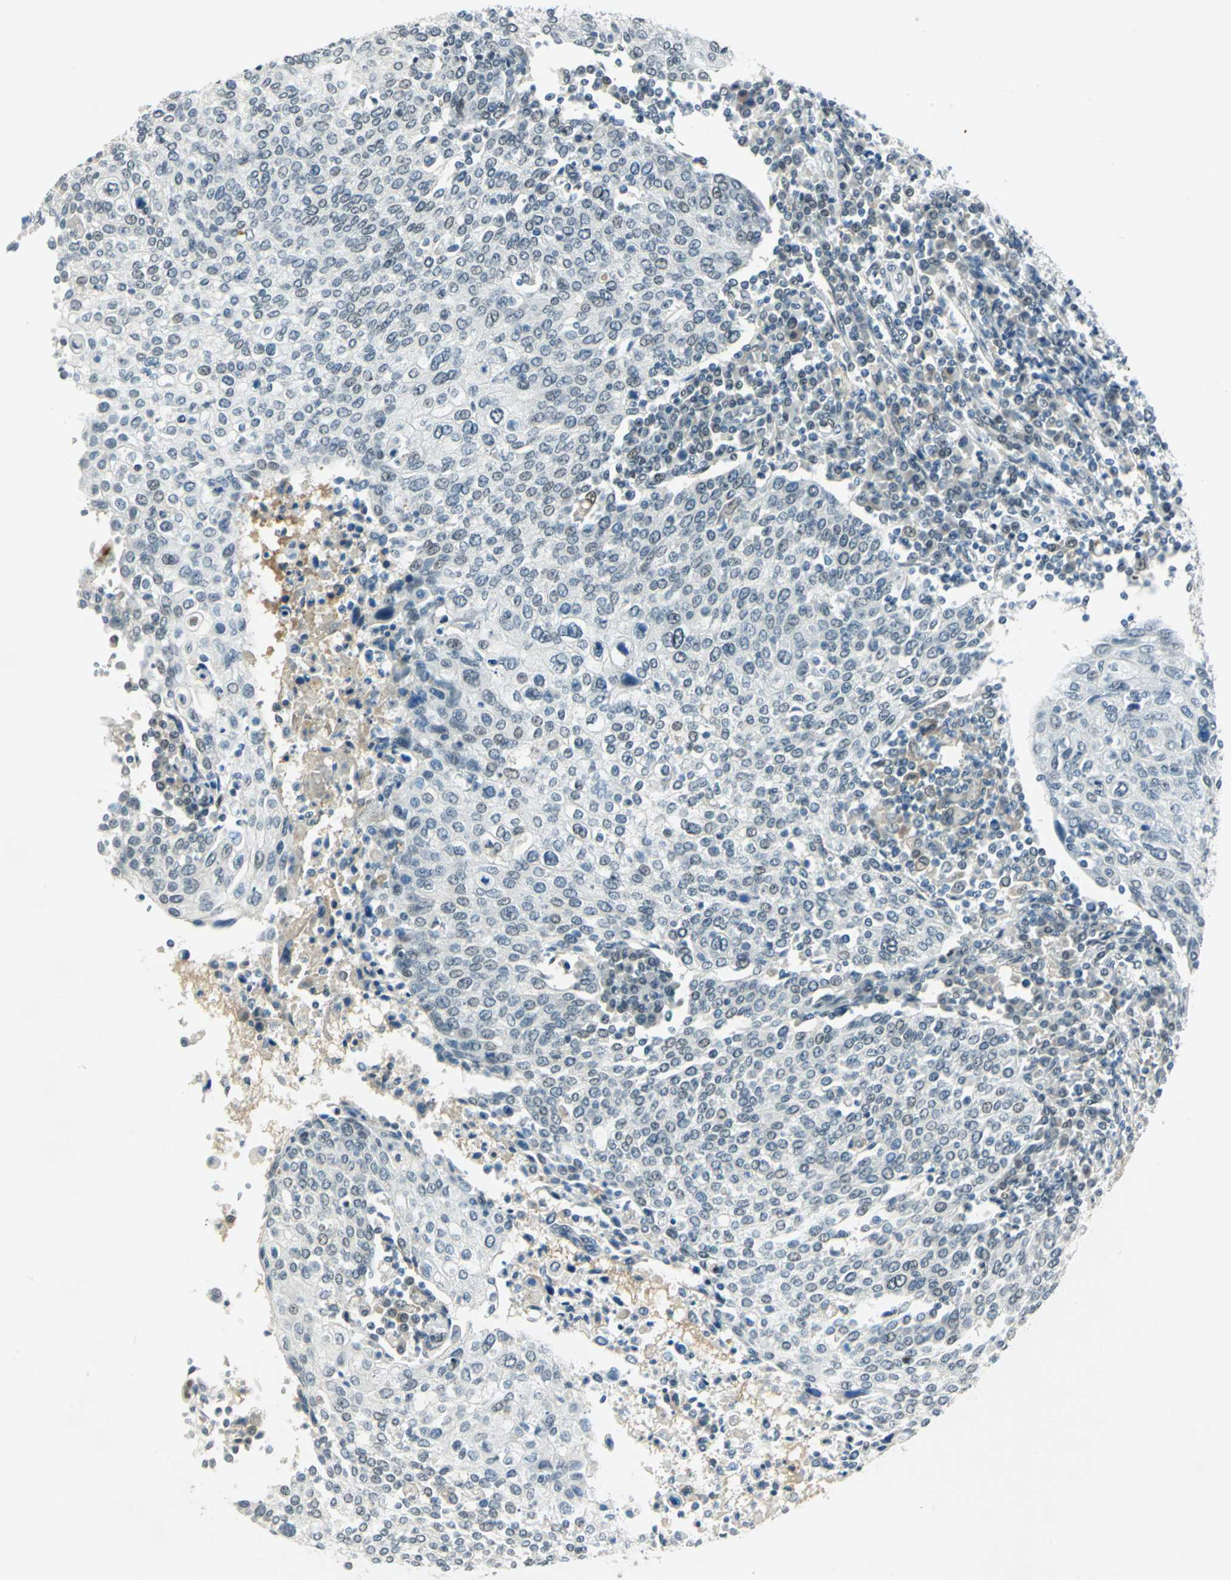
{"staining": {"intensity": "negative", "quantity": "none", "location": "none"}, "tissue": "cervical cancer", "cell_type": "Tumor cells", "image_type": "cancer", "snomed": [{"axis": "morphology", "description": "Squamous cell carcinoma, NOS"}, {"axis": "topography", "description": "Cervix"}], "caption": "High magnification brightfield microscopy of cervical squamous cell carcinoma stained with DAB (brown) and counterstained with hematoxylin (blue): tumor cells show no significant staining.", "gene": "MTMR10", "patient": {"sex": "female", "age": 40}}